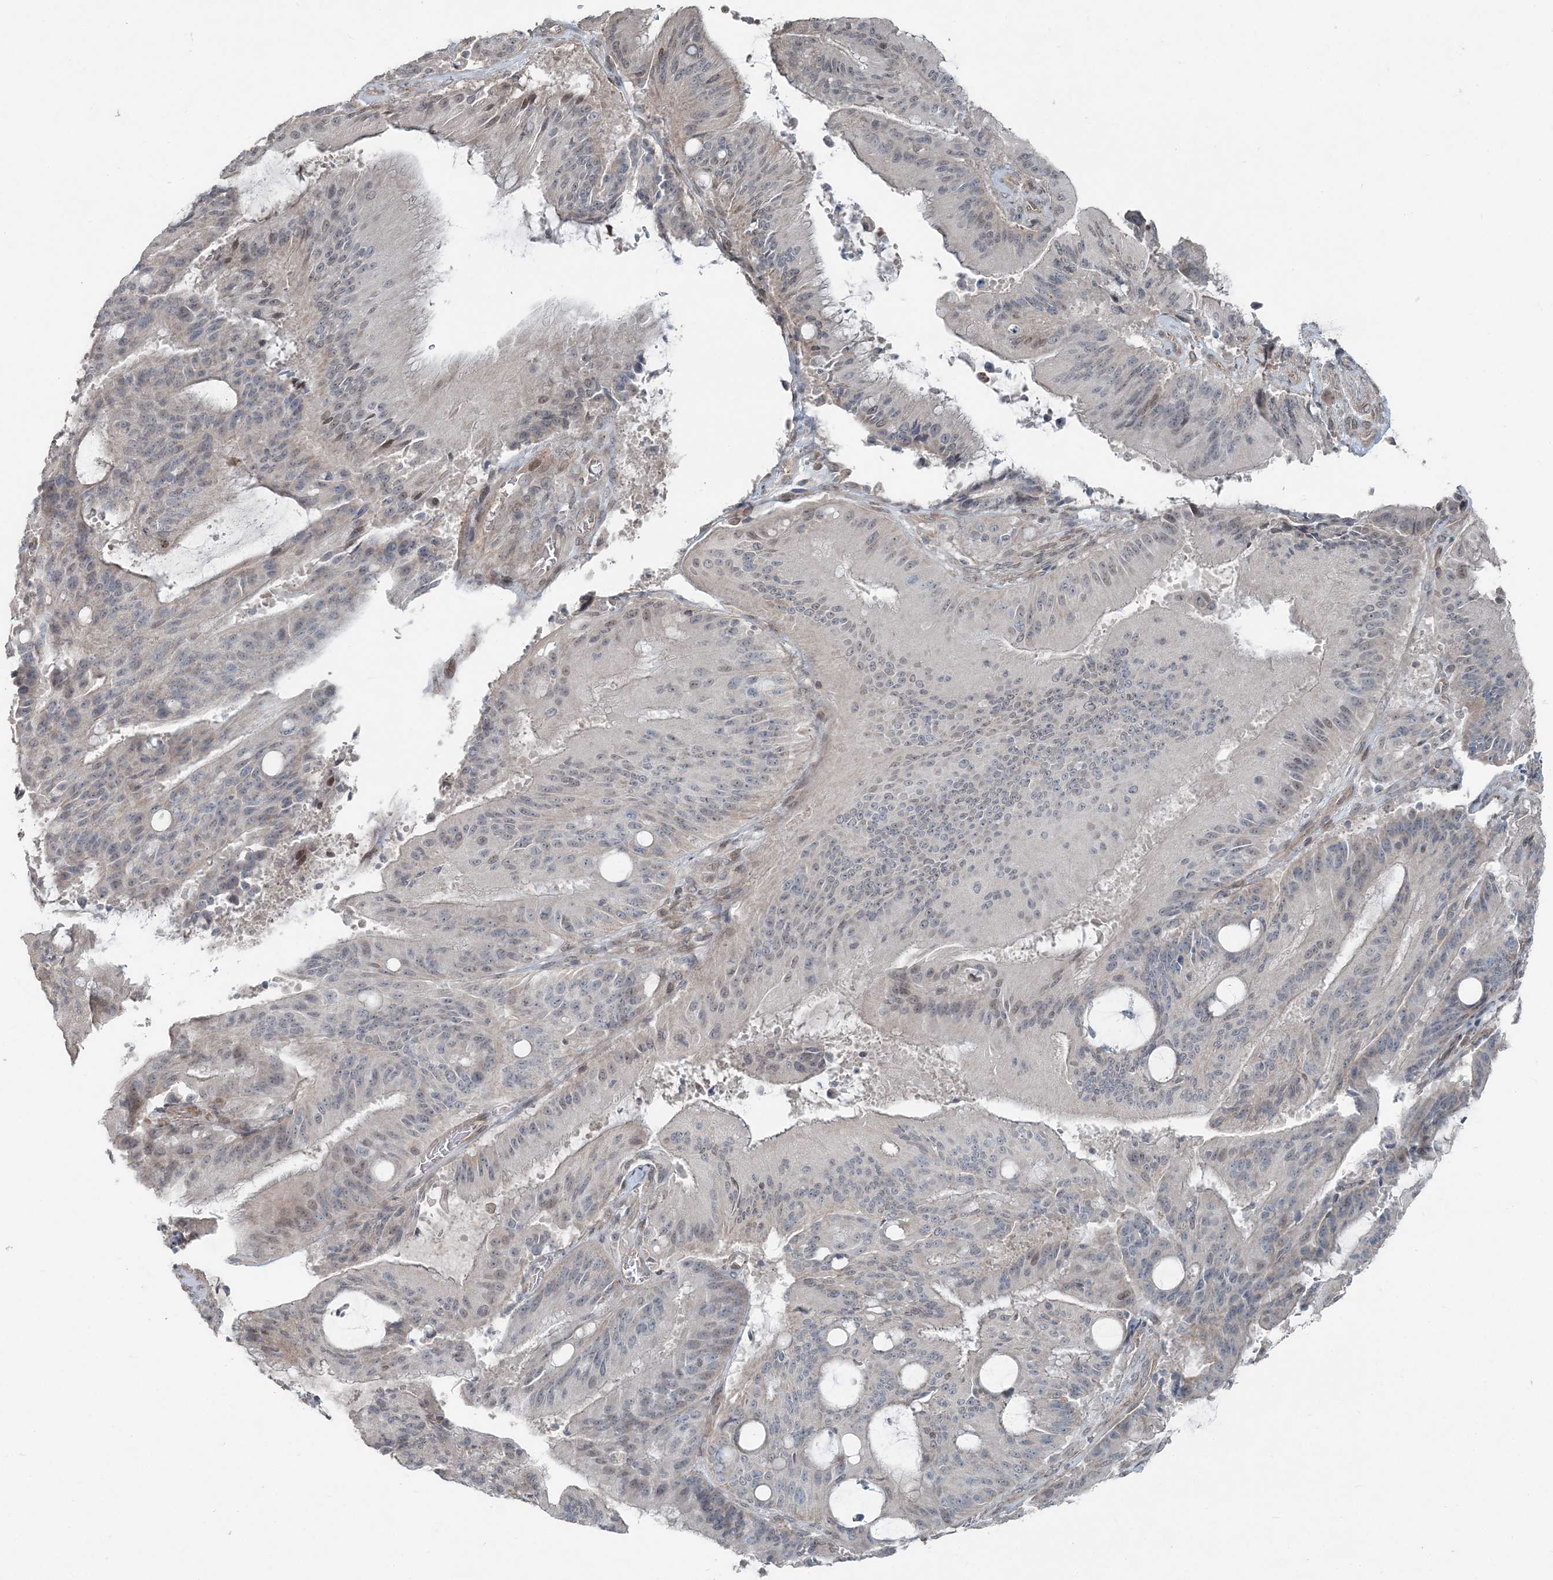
{"staining": {"intensity": "negative", "quantity": "none", "location": "none"}, "tissue": "liver cancer", "cell_type": "Tumor cells", "image_type": "cancer", "snomed": [{"axis": "morphology", "description": "Normal tissue, NOS"}, {"axis": "morphology", "description": "Cholangiocarcinoma"}, {"axis": "topography", "description": "Liver"}, {"axis": "topography", "description": "Peripheral nerve tissue"}], "caption": "Immunohistochemical staining of cholangiocarcinoma (liver) displays no significant staining in tumor cells.", "gene": "FBXL17", "patient": {"sex": "female", "age": 73}}